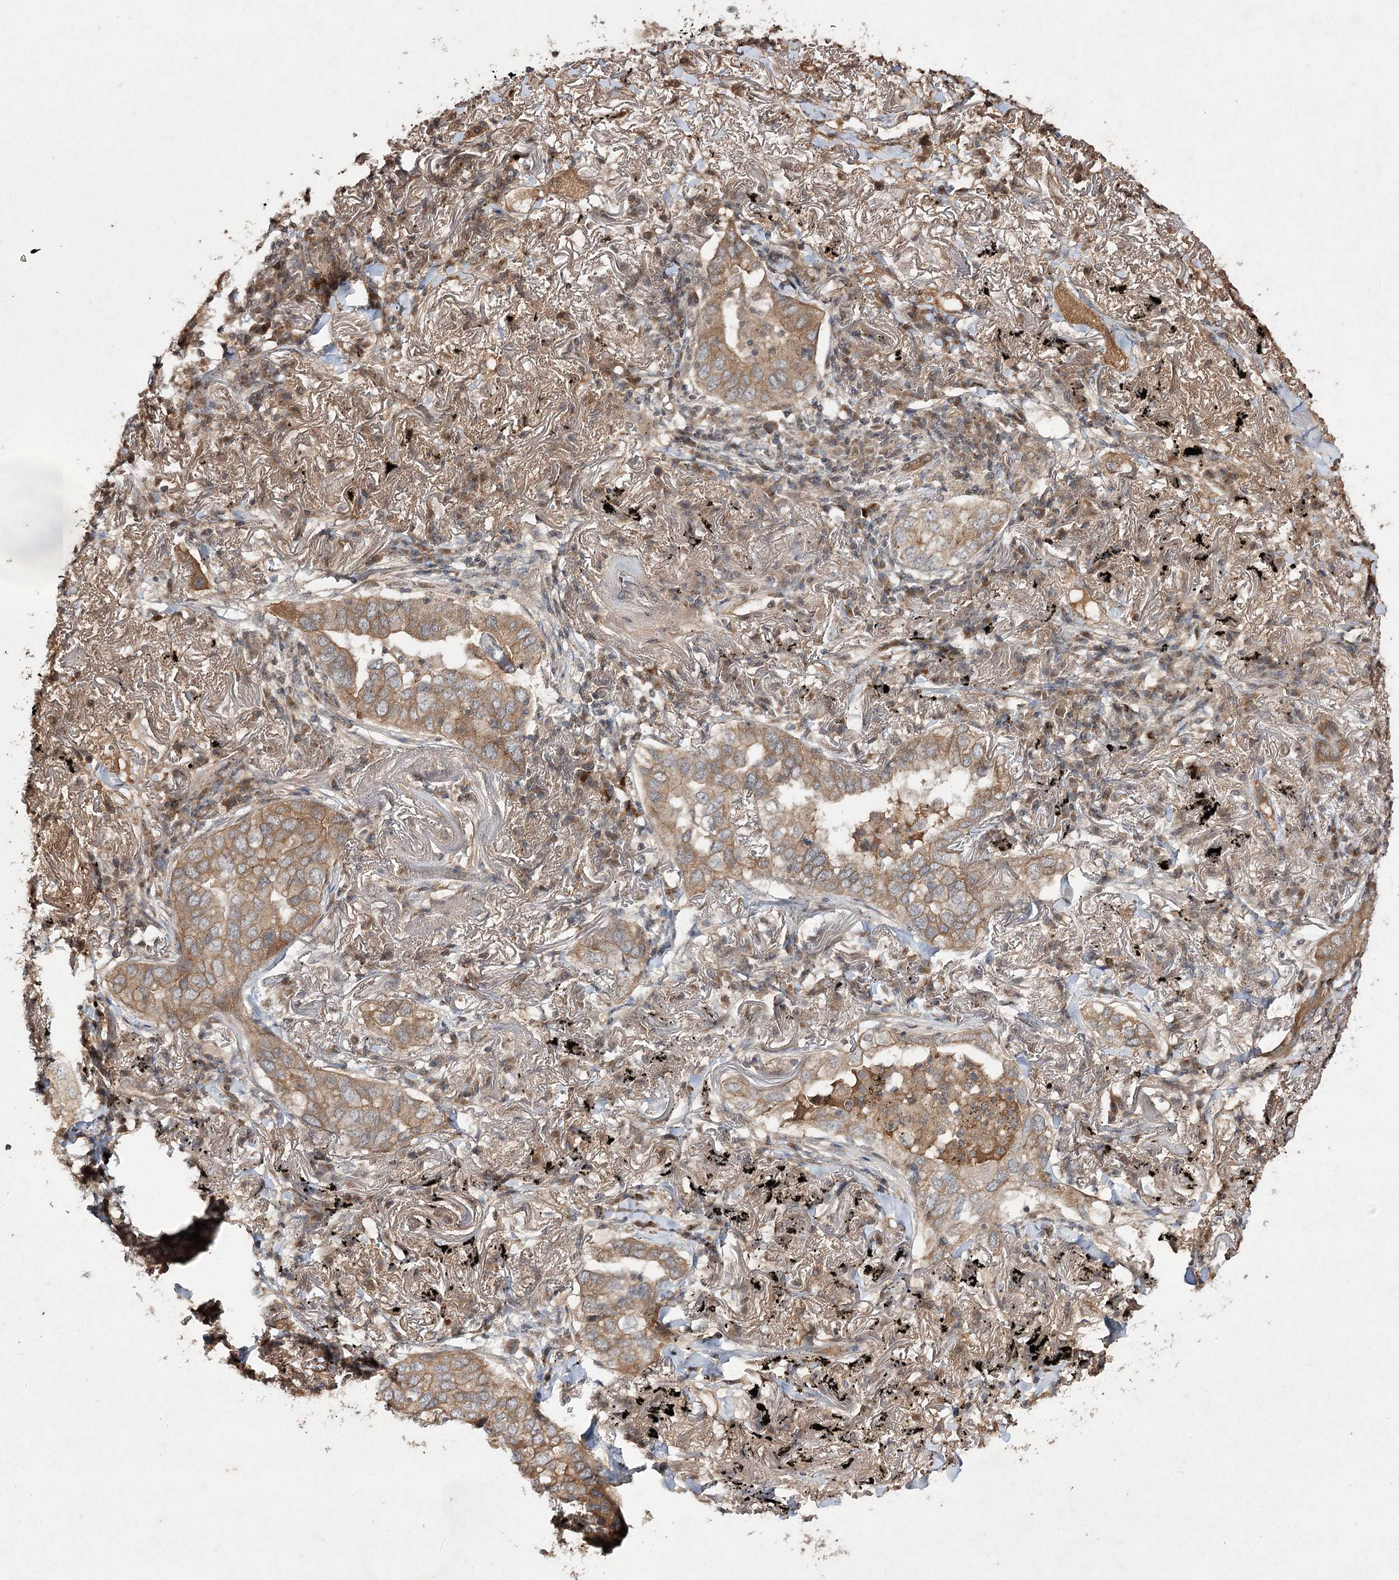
{"staining": {"intensity": "moderate", "quantity": ">75%", "location": "cytoplasmic/membranous"}, "tissue": "lung cancer", "cell_type": "Tumor cells", "image_type": "cancer", "snomed": [{"axis": "morphology", "description": "Adenocarcinoma, NOS"}, {"axis": "topography", "description": "Lung"}], "caption": "The image shows immunohistochemical staining of lung adenocarcinoma. There is moderate cytoplasmic/membranous expression is appreciated in approximately >75% of tumor cells. (Stains: DAB (3,3'-diaminobenzidine) in brown, nuclei in blue, Microscopy: brightfield microscopy at high magnification).", "gene": "FANCL", "patient": {"sex": "male", "age": 65}}